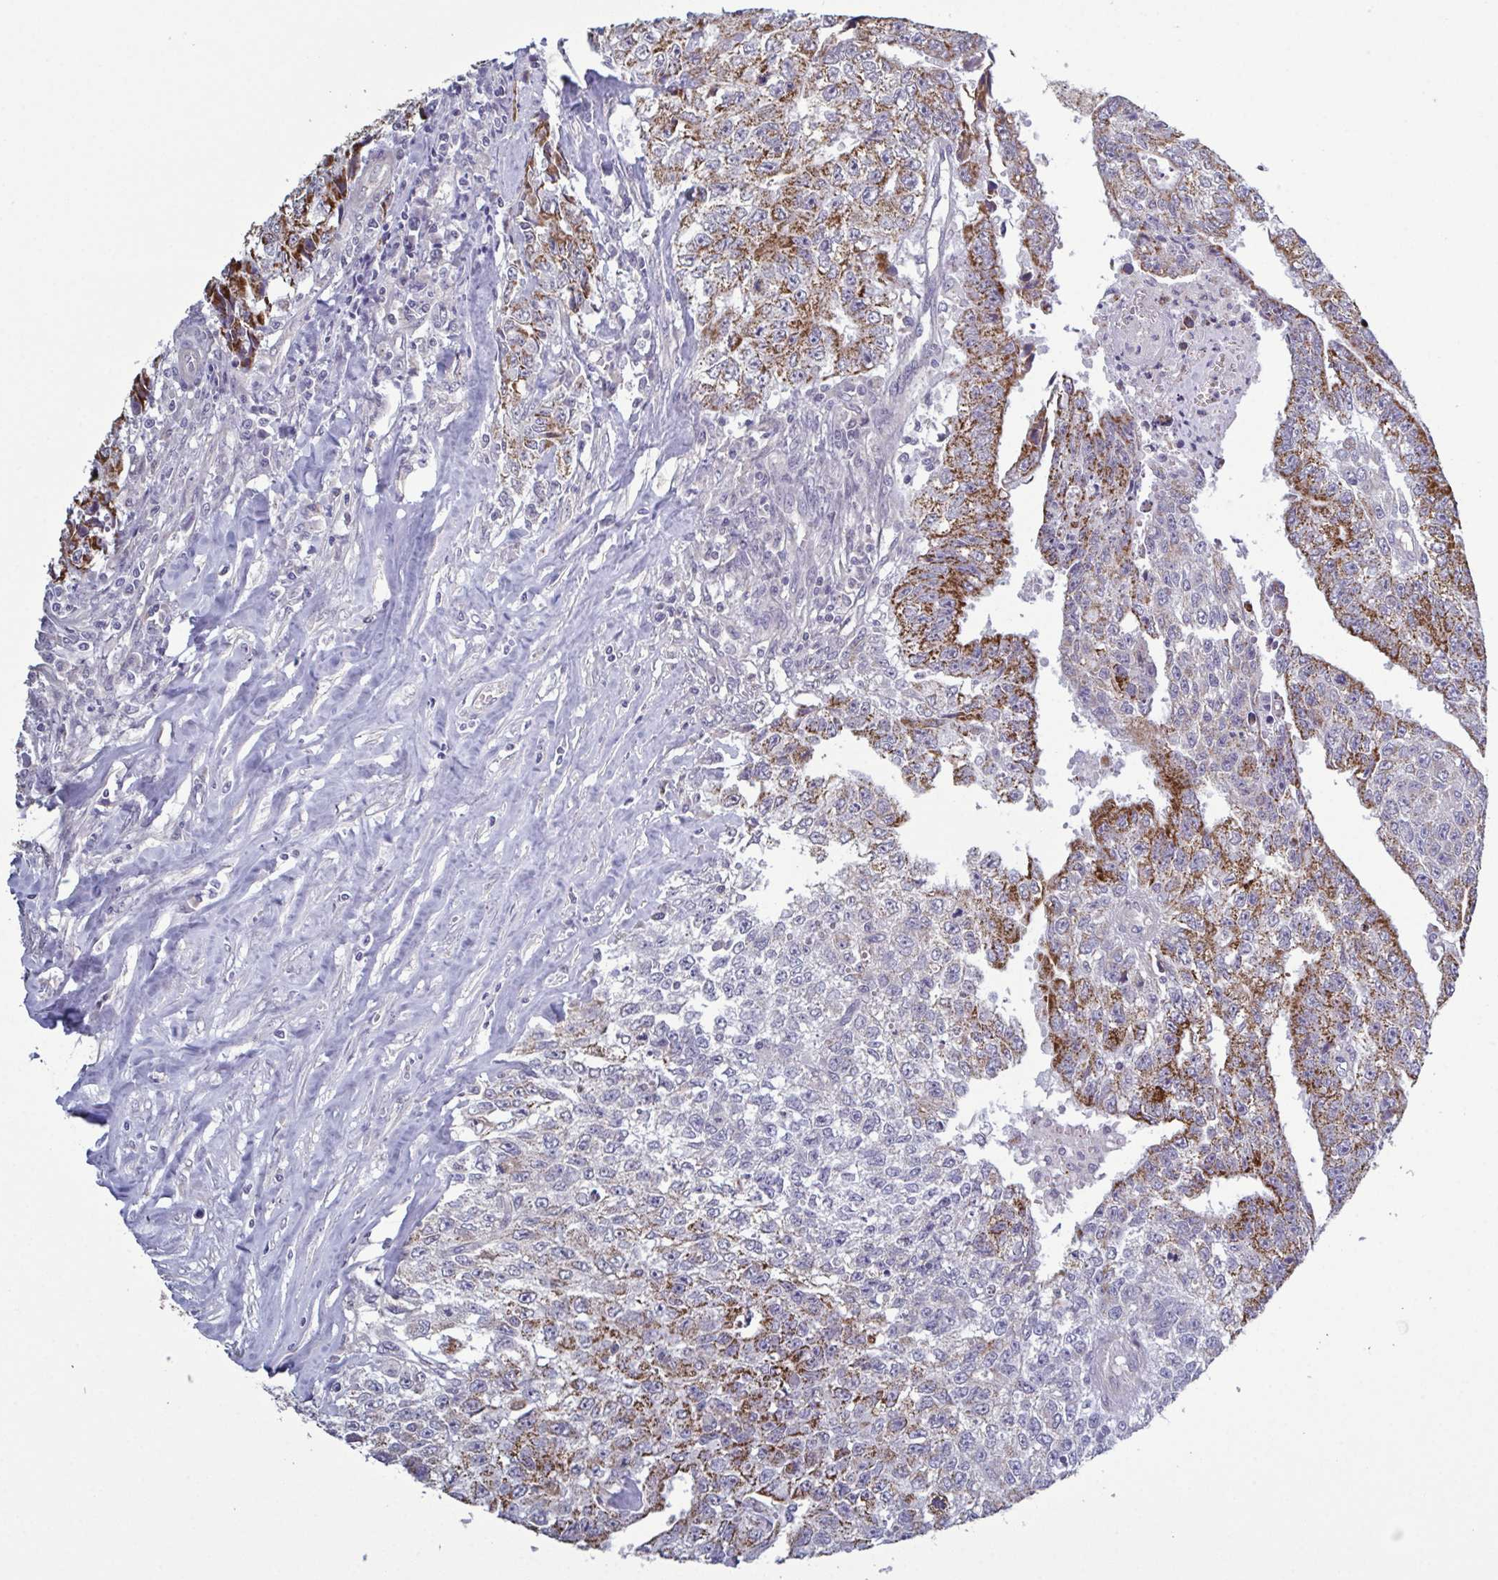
{"staining": {"intensity": "strong", "quantity": "25%-75%", "location": "cytoplasmic/membranous"}, "tissue": "testis cancer", "cell_type": "Tumor cells", "image_type": "cancer", "snomed": [{"axis": "morphology", "description": "Carcinoma, Embryonal, NOS"}, {"axis": "morphology", "description": "Teratoma, malignant, NOS"}, {"axis": "topography", "description": "Testis"}], "caption": "Testis cancer (malignant teratoma) stained for a protein exhibits strong cytoplasmic/membranous positivity in tumor cells.", "gene": "GLDC", "patient": {"sex": "male", "age": 24}}